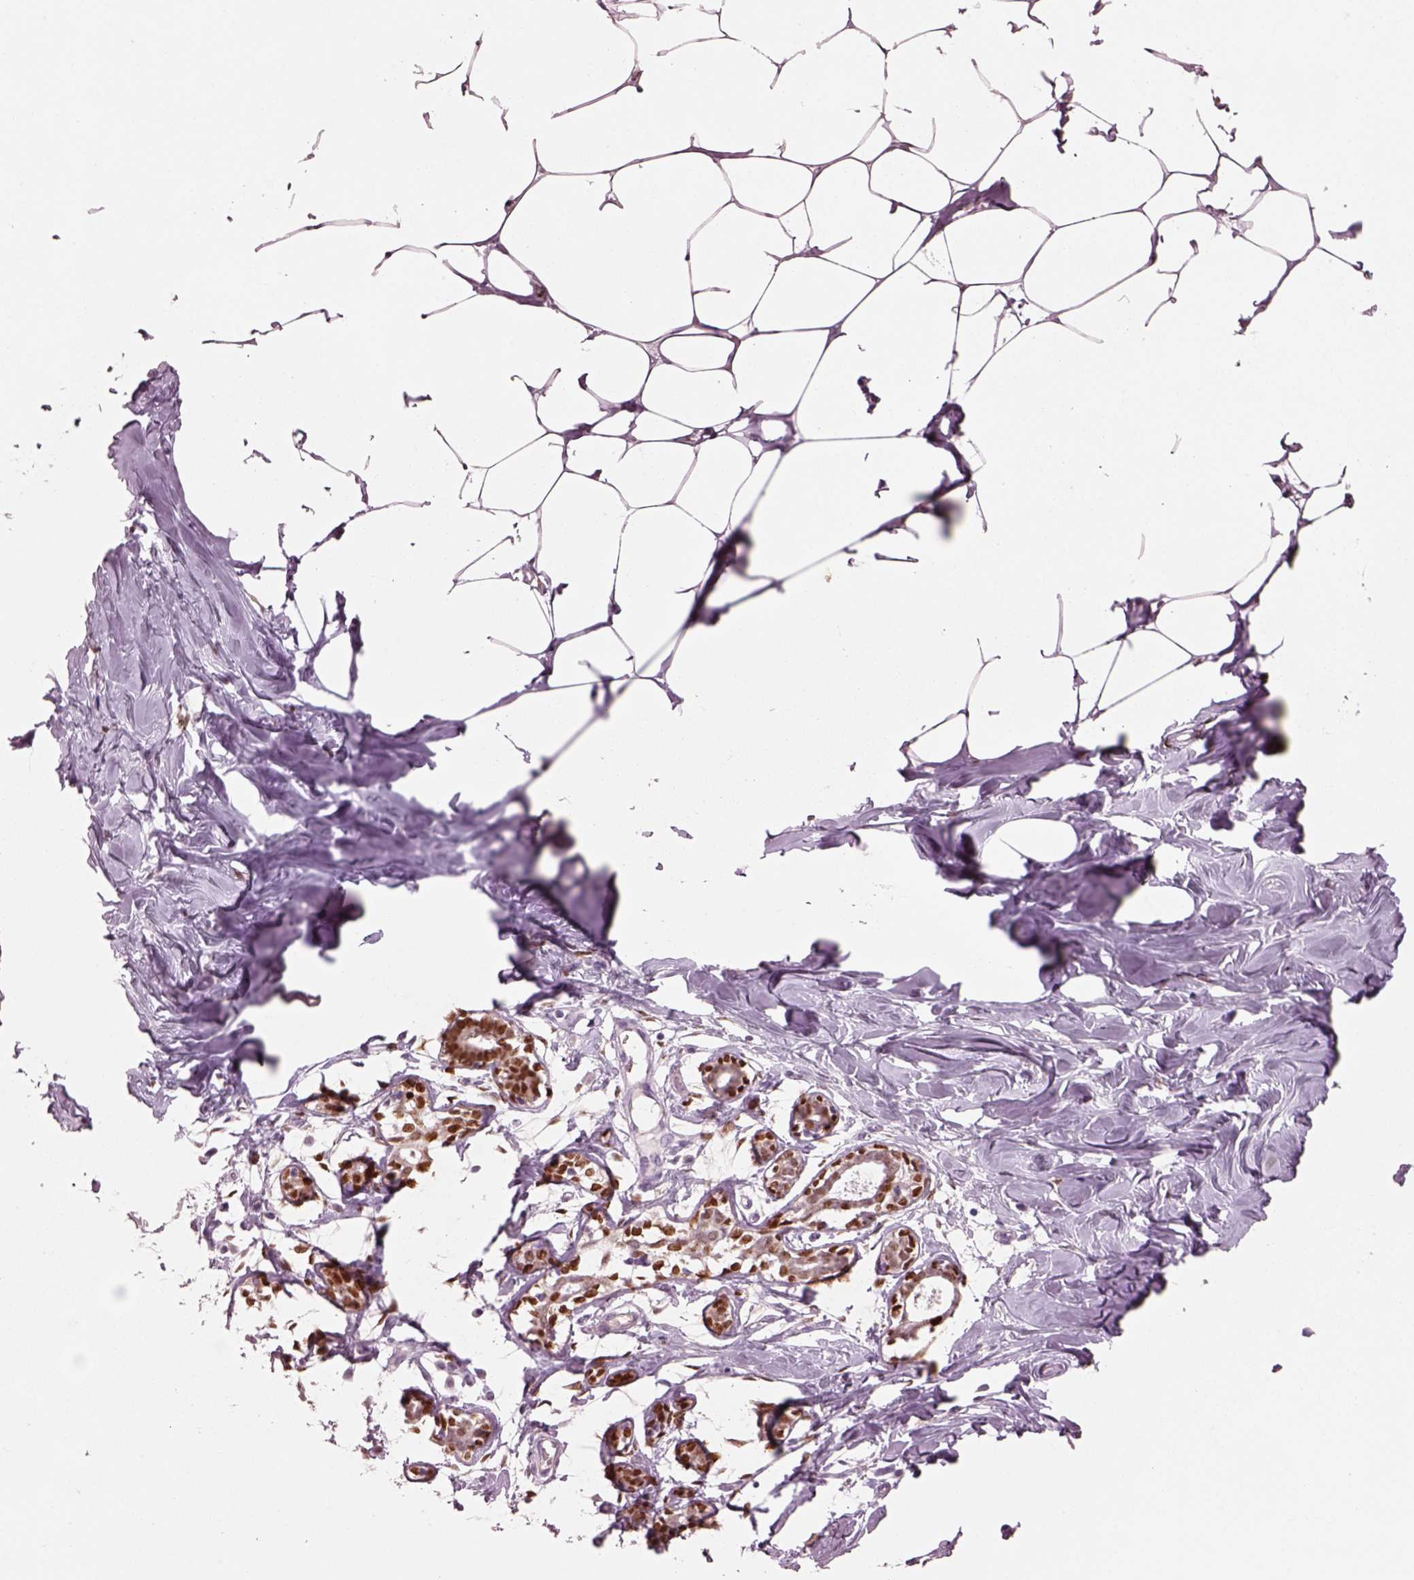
{"staining": {"intensity": "negative", "quantity": "none", "location": "none"}, "tissue": "breast", "cell_type": "Adipocytes", "image_type": "normal", "snomed": [{"axis": "morphology", "description": "Normal tissue, NOS"}, {"axis": "topography", "description": "Breast"}], "caption": "Breast was stained to show a protein in brown. There is no significant expression in adipocytes. Brightfield microscopy of immunohistochemistry (IHC) stained with DAB (3,3'-diaminobenzidine) (brown) and hematoxylin (blue), captured at high magnification.", "gene": "SOX9", "patient": {"sex": "female", "age": 27}}